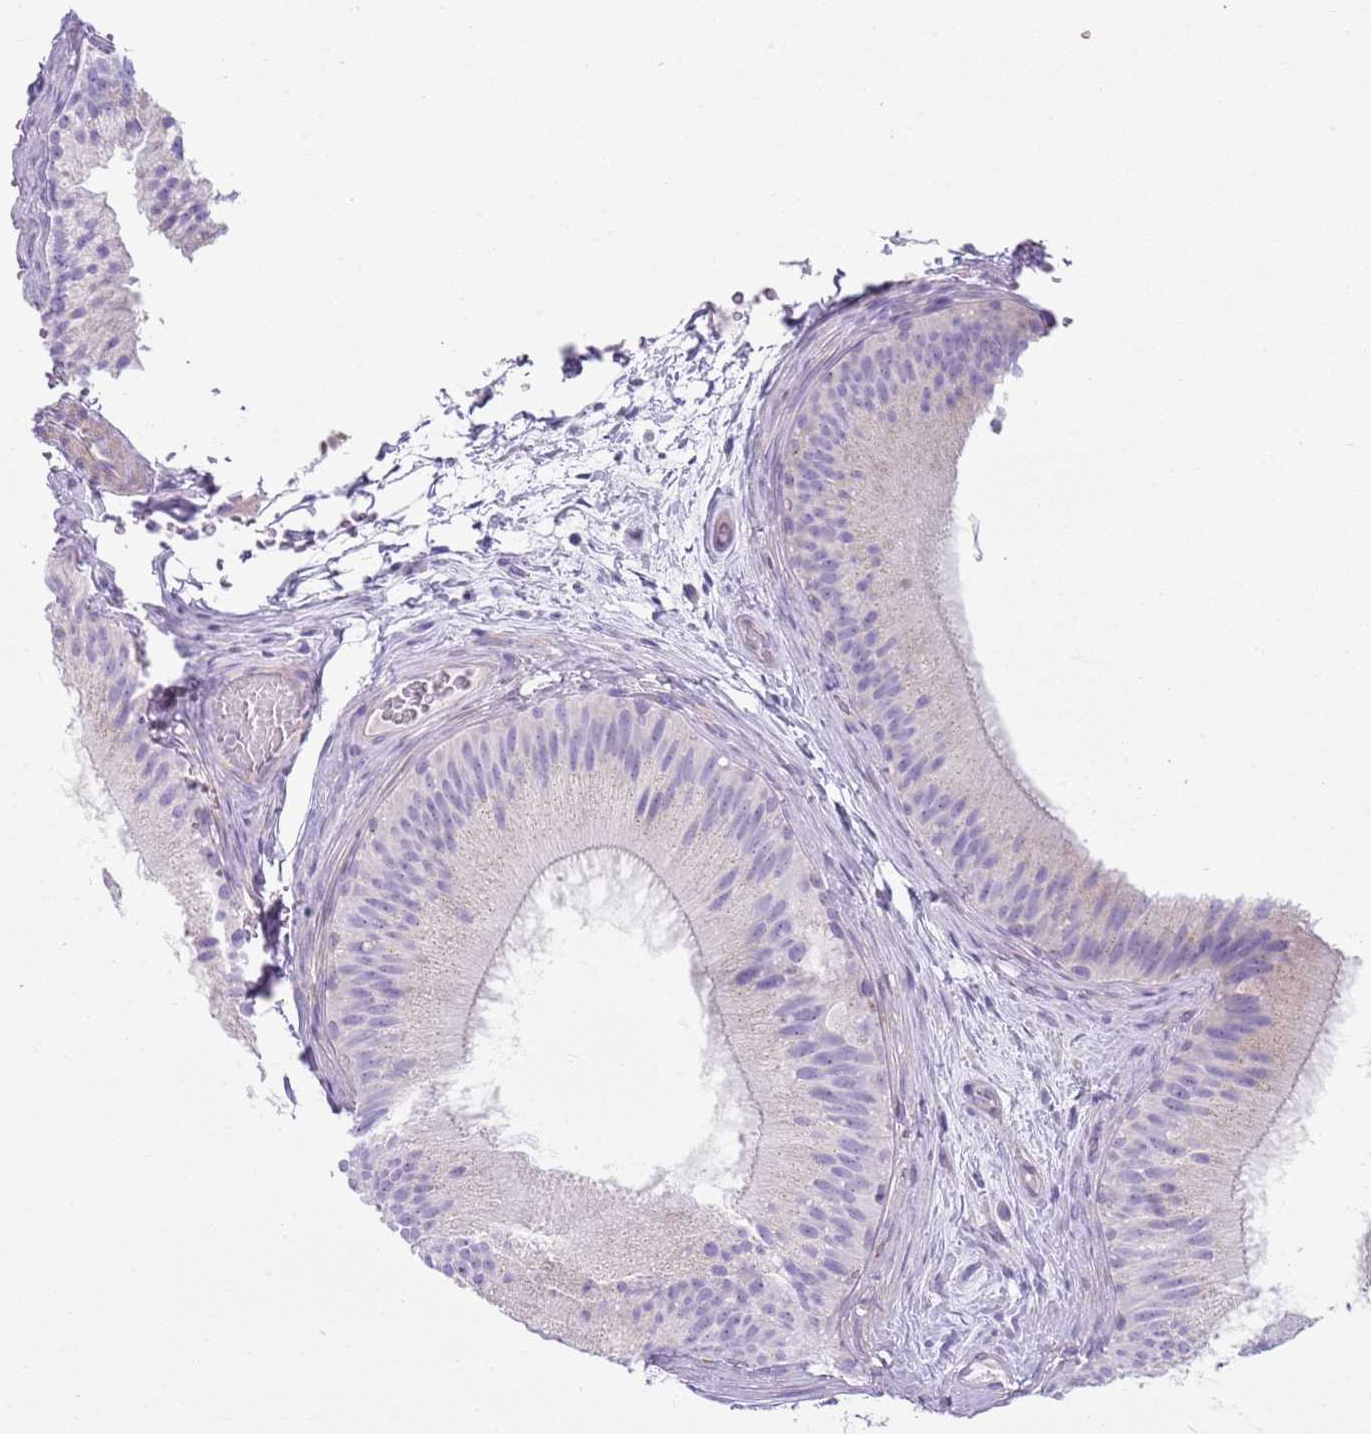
{"staining": {"intensity": "negative", "quantity": "none", "location": "none"}, "tissue": "epididymis", "cell_type": "Glandular cells", "image_type": "normal", "snomed": [{"axis": "morphology", "description": "Normal tissue, NOS"}, {"axis": "topography", "description": "Epididymis"}], "caption": "DAB (3,3'-diaminobenzidine) immunohistochemical staining of benign epididymis displays no significant positivity in glandular cells.", "gene": "CD177", "patient": {"sex": "male", "age": 45}}